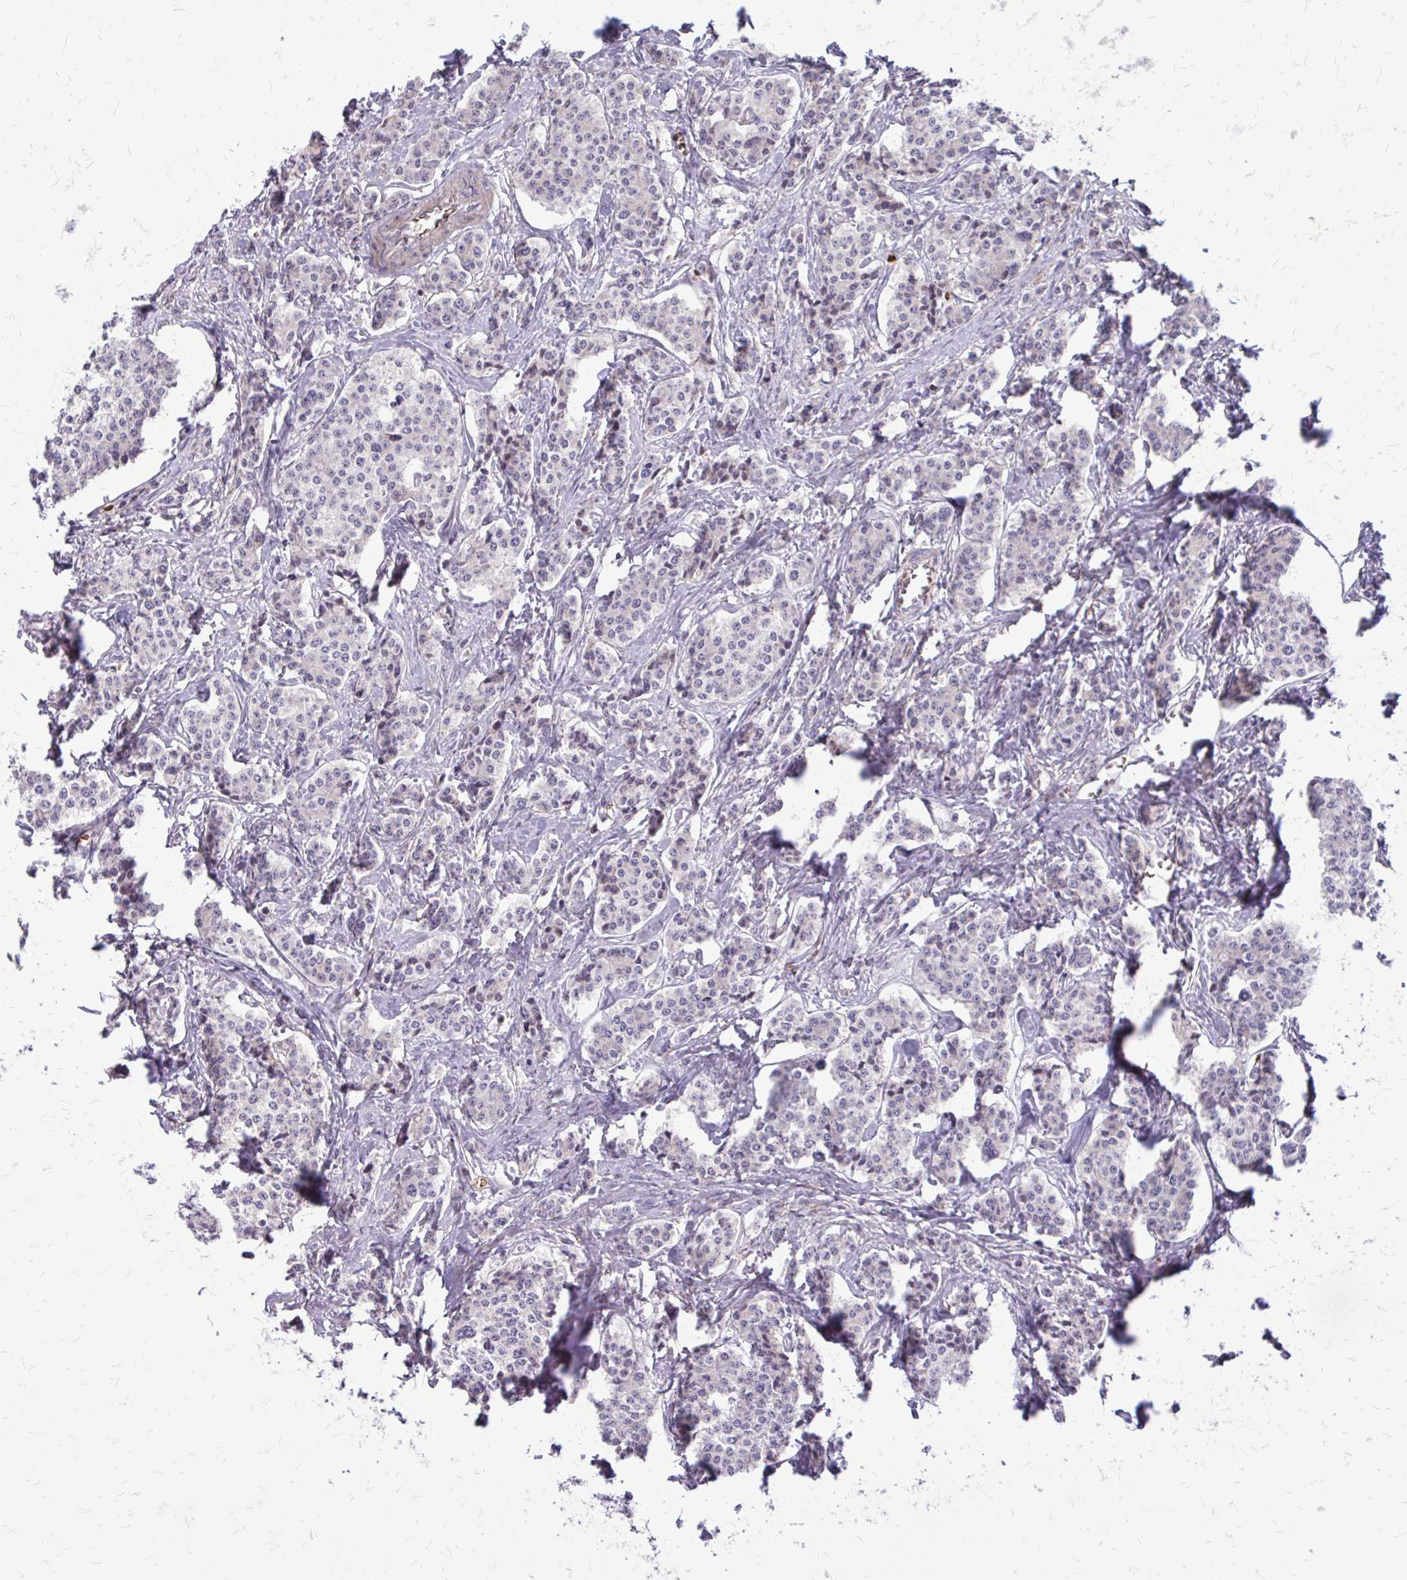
{"staining": {"intensity": "negative", "quantity": "none", "location": "none"}, "tissue": "carcinoid", "cell_type": "Tumor cells", "image_type": "cancer", "snomed": [{"axis": "morphology", "description": "Carcinoid, malignant, NOS"}, {"axis": "topography", "description": "Small intestine"}], "caption": "An image of human carcinoid is negative for staining in tumor cells.", "gene": "FUNDC2", "patient": {"sex": "female", "age": 64}}